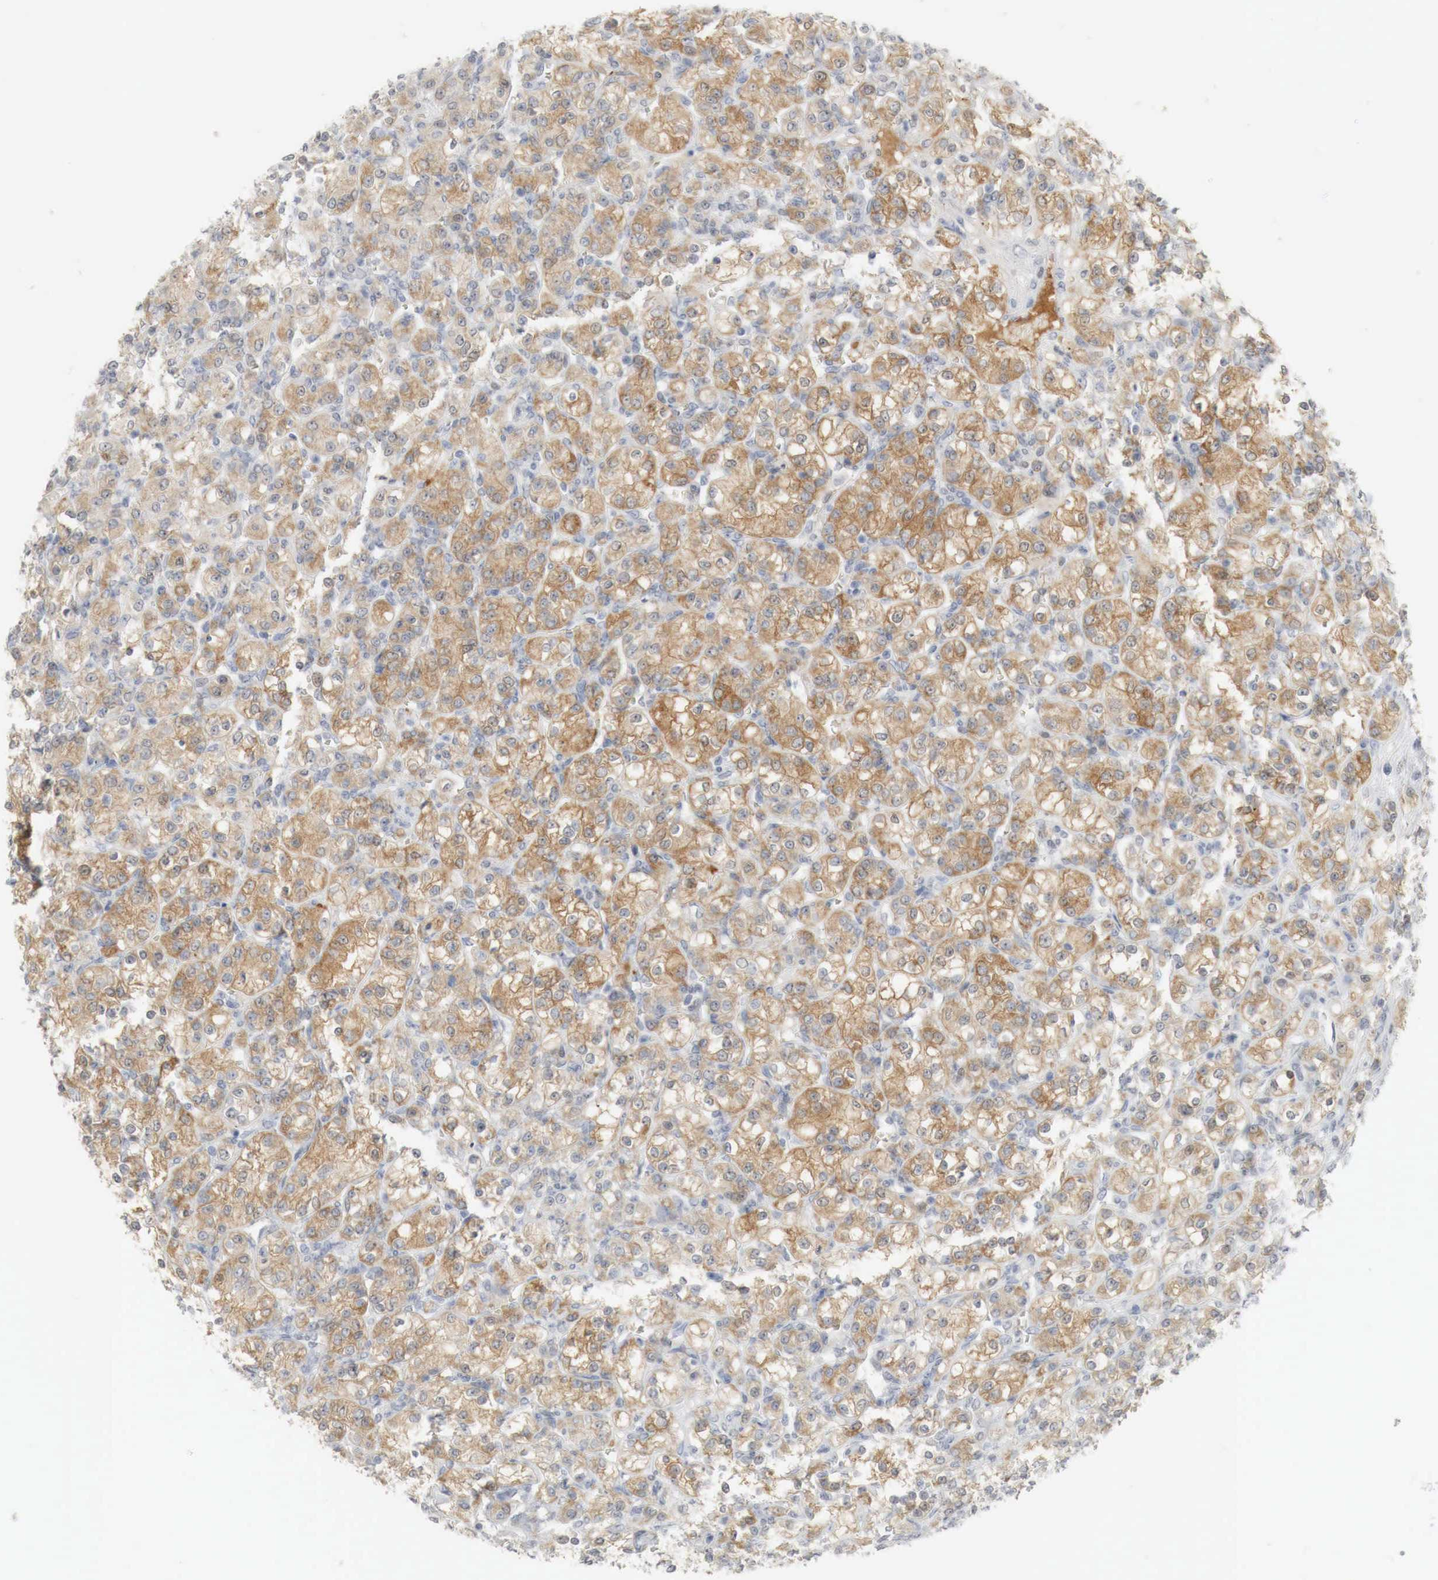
{"staining": {"intensity": "moderate", "quantity": "25%-75%", "location": "cytoplasmic/membranous,nuclear"}, "tissue": "renal cancer", "cell_type": "Tumor cells", "image_type": "cancer", "snomed": [{"axis": "morphology", "description": "Adenocarcinoma, NOS"}, {"axis": "topography", "description": "Kidney"}], "caption": "Renal adenocarcinoma stained with a protein marker reveals moderate staining in tumor cells.", "gene": "MYC", "patient": {"sex": "male", "age": 77}}